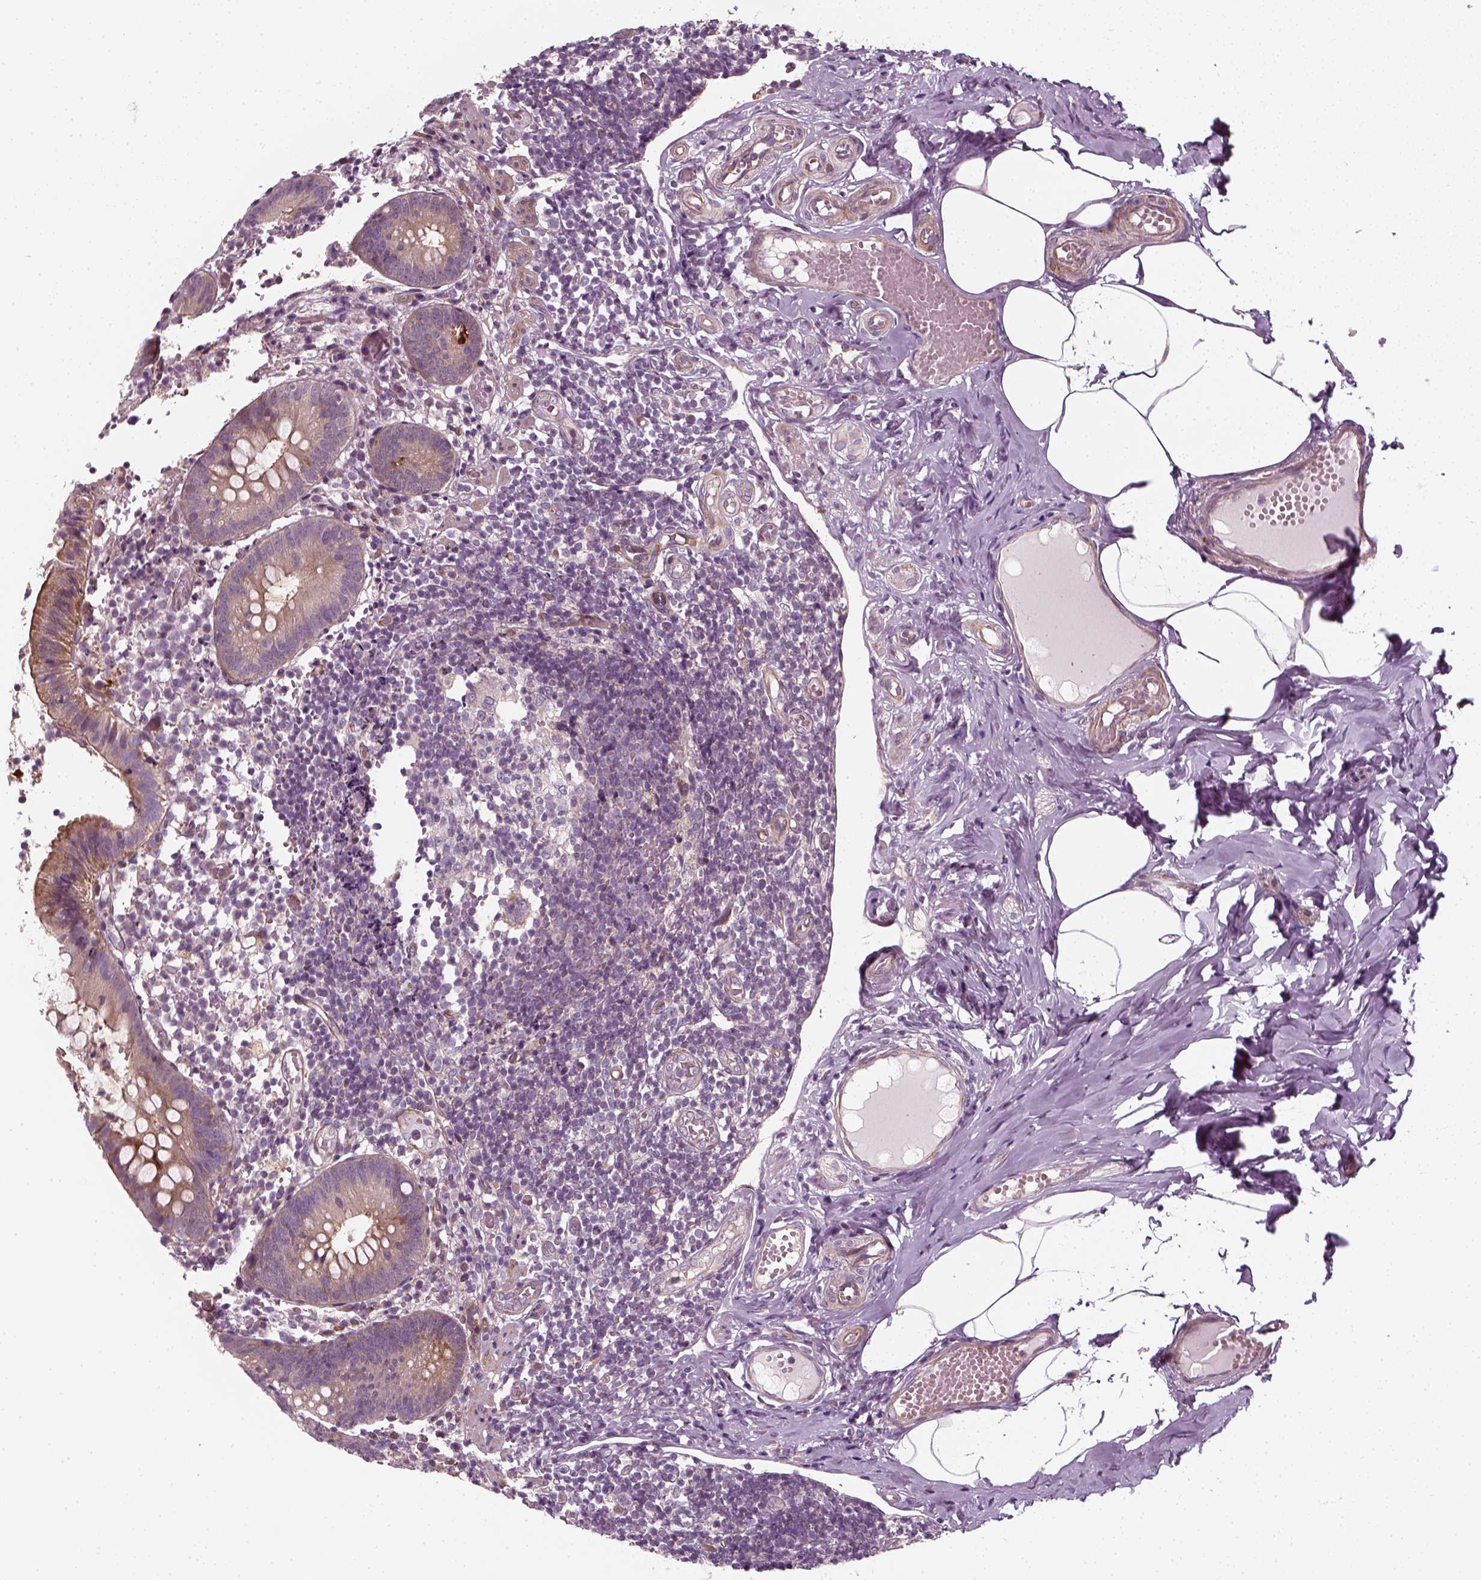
{"staining": {"intensity": "moderate", "quantity": "25%-75%", "location": "cytoplasmic/membranous"}, "tissue": "appendix", "cell_type": "Glandular cells", "image_type": "normal", "snomed": [{"axis": "morphology", "description": "Normal tissue, NOS"}, {"axis": "topography", "description": "Appendix"}], "caption": "This histopathology image demonstrates IHC staining of unremarkable human appendix, with medium moderate cytoplasmic/membranous expression in approximately 25%-75% of glandular cells.", "gene": "DNASE1L1", "patient": {"sex": "female", "age": 32}}